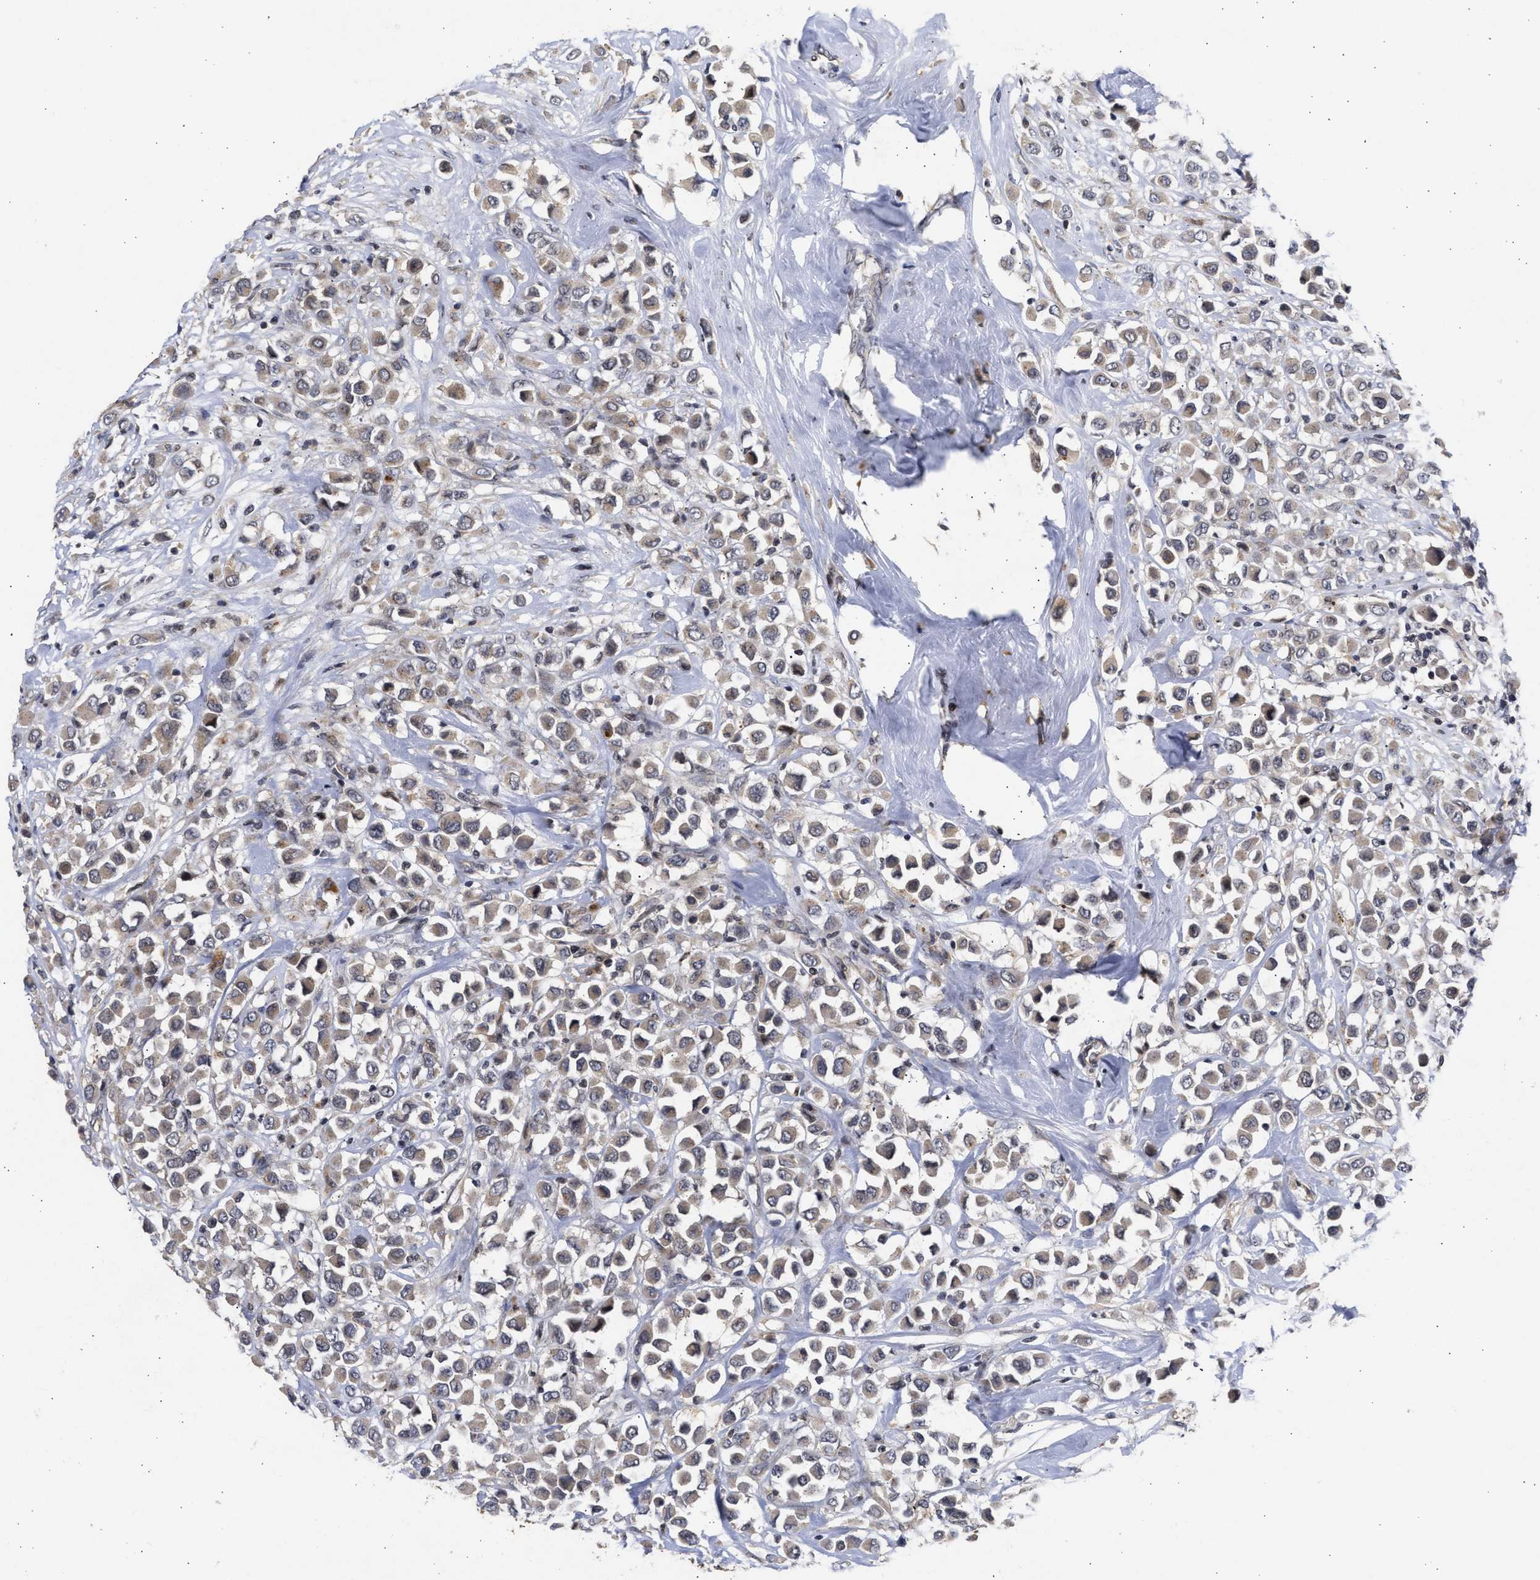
{"staining": {"intensity": "weak", "quantity": ">75%", "location": "cytoplasmic/membranous"}, "tissue": "breast cancer", "cell_type": "Tumor cells", "image_type": "cancer", "snomed": [{"axis": "morphology", "description": "Duct carcinoma"}, {"axis": "topography", "description": "Breast"}], "caption": "Protein staining displays weak cytoplasmic/membranous positivity in approximately >75% of tumor cells in infiltrating ductal carcinoma (breast).", "gene": "ENSG00000142539", "patient": {"sex": "female", "age": 61}}